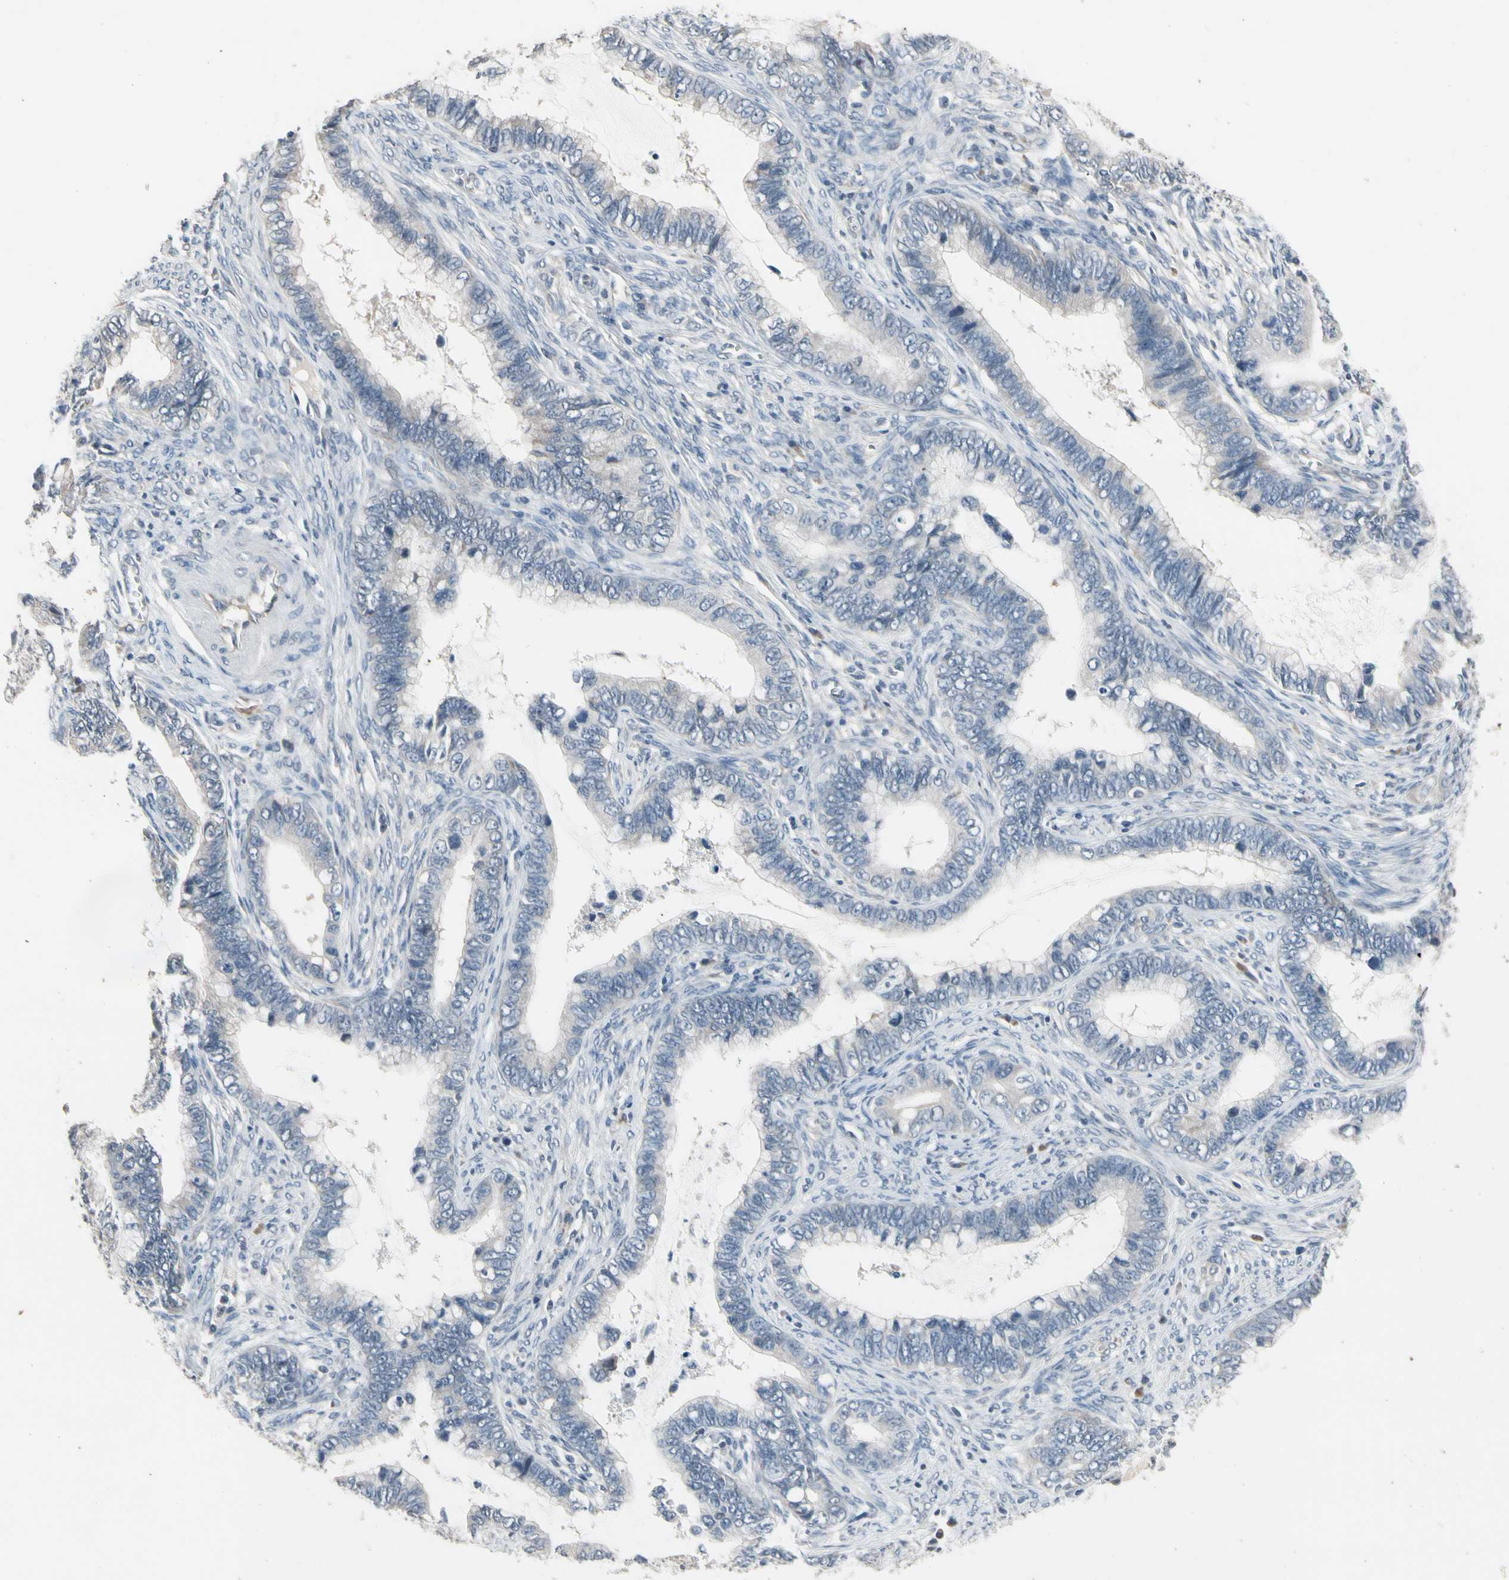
{"staining": {"intensity": "negative", "quantity": "none", "location": "none"}, "tissue": "cervical cancer", "cell_type": "Tumor cells", "image_type": "cancer", "snomed": [{"axis": "morphology", "description": "Adenocarcinoma, NOS"}, {"axis": "topography", "description": "Cervix"}], "caption": "A histopathology image of human adenocarcinoma (cervical) is negative for staining in tumor cells. (DAB (3,3'-diaminobenzidine) immunohistochemistry (IHC), high magnification).", "gene": "SV2A", "patient": {"sex": "female", "age": 44}}